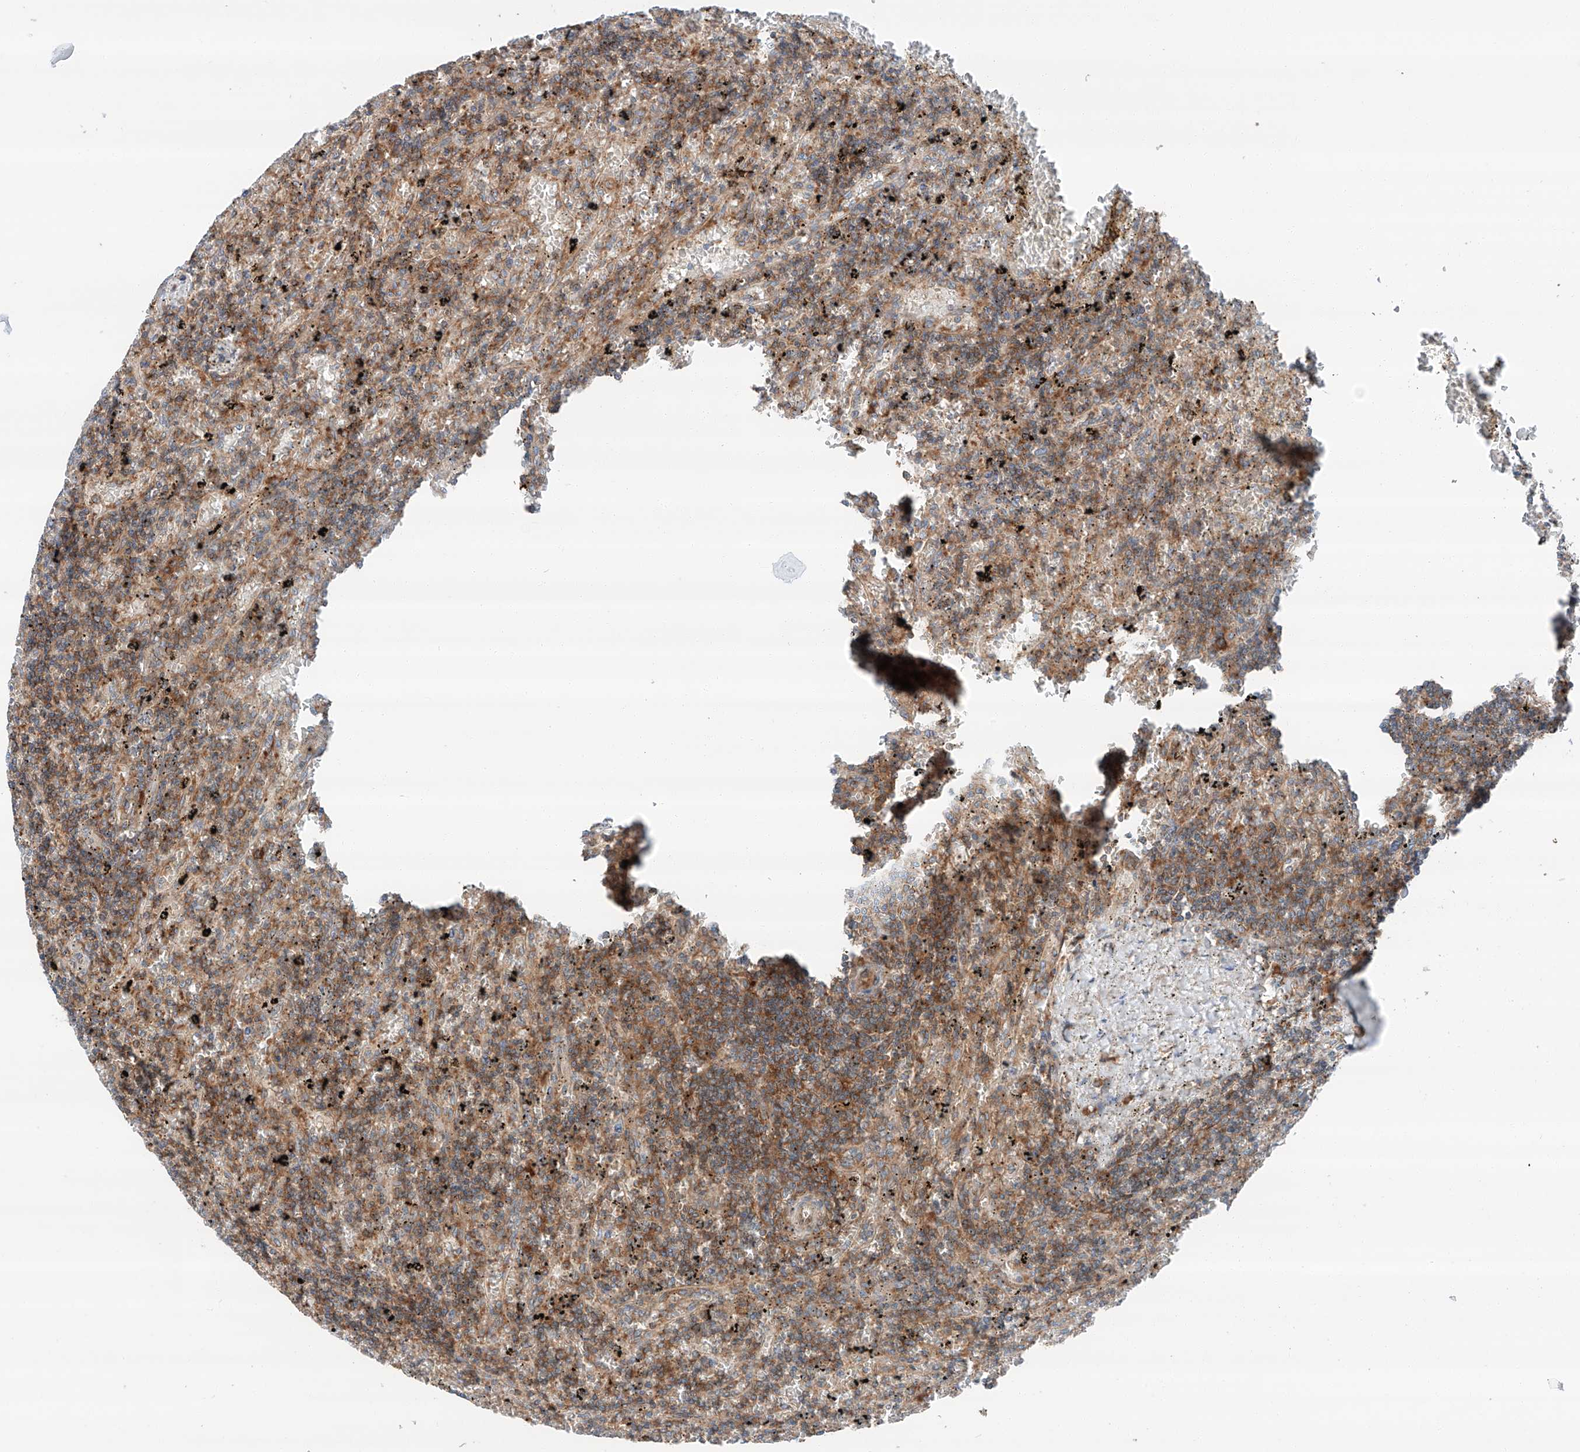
{"staining": {"intensity": "moderate", "quantity": "25%-75%", "location": "cytoplasmic/membranous"}, "tissue": "lymphoma", "cell_type": "Tumor cells", "image_type": "cancer", "snomed": [{"axis": "morphology", "description": "Malignant lymphoma, non-Hodgkin's type, Low grade"}, {"axis": "topography", "description": "Spleen"}], "caption": "IHC of malignant lymphoma, non-Hodgkin's type (low-grade) demonstrates medium levels of moderate cytoplasmic/membranous expression in about 25%-75% of tumor cells. The protein of interest is stained brown, and the nuclei are stained in blue (DAB IHC with brightfield microscopy, high magnification).", "gene": "ZC3H15", "patient": {"sex": "male", "age": 76}}